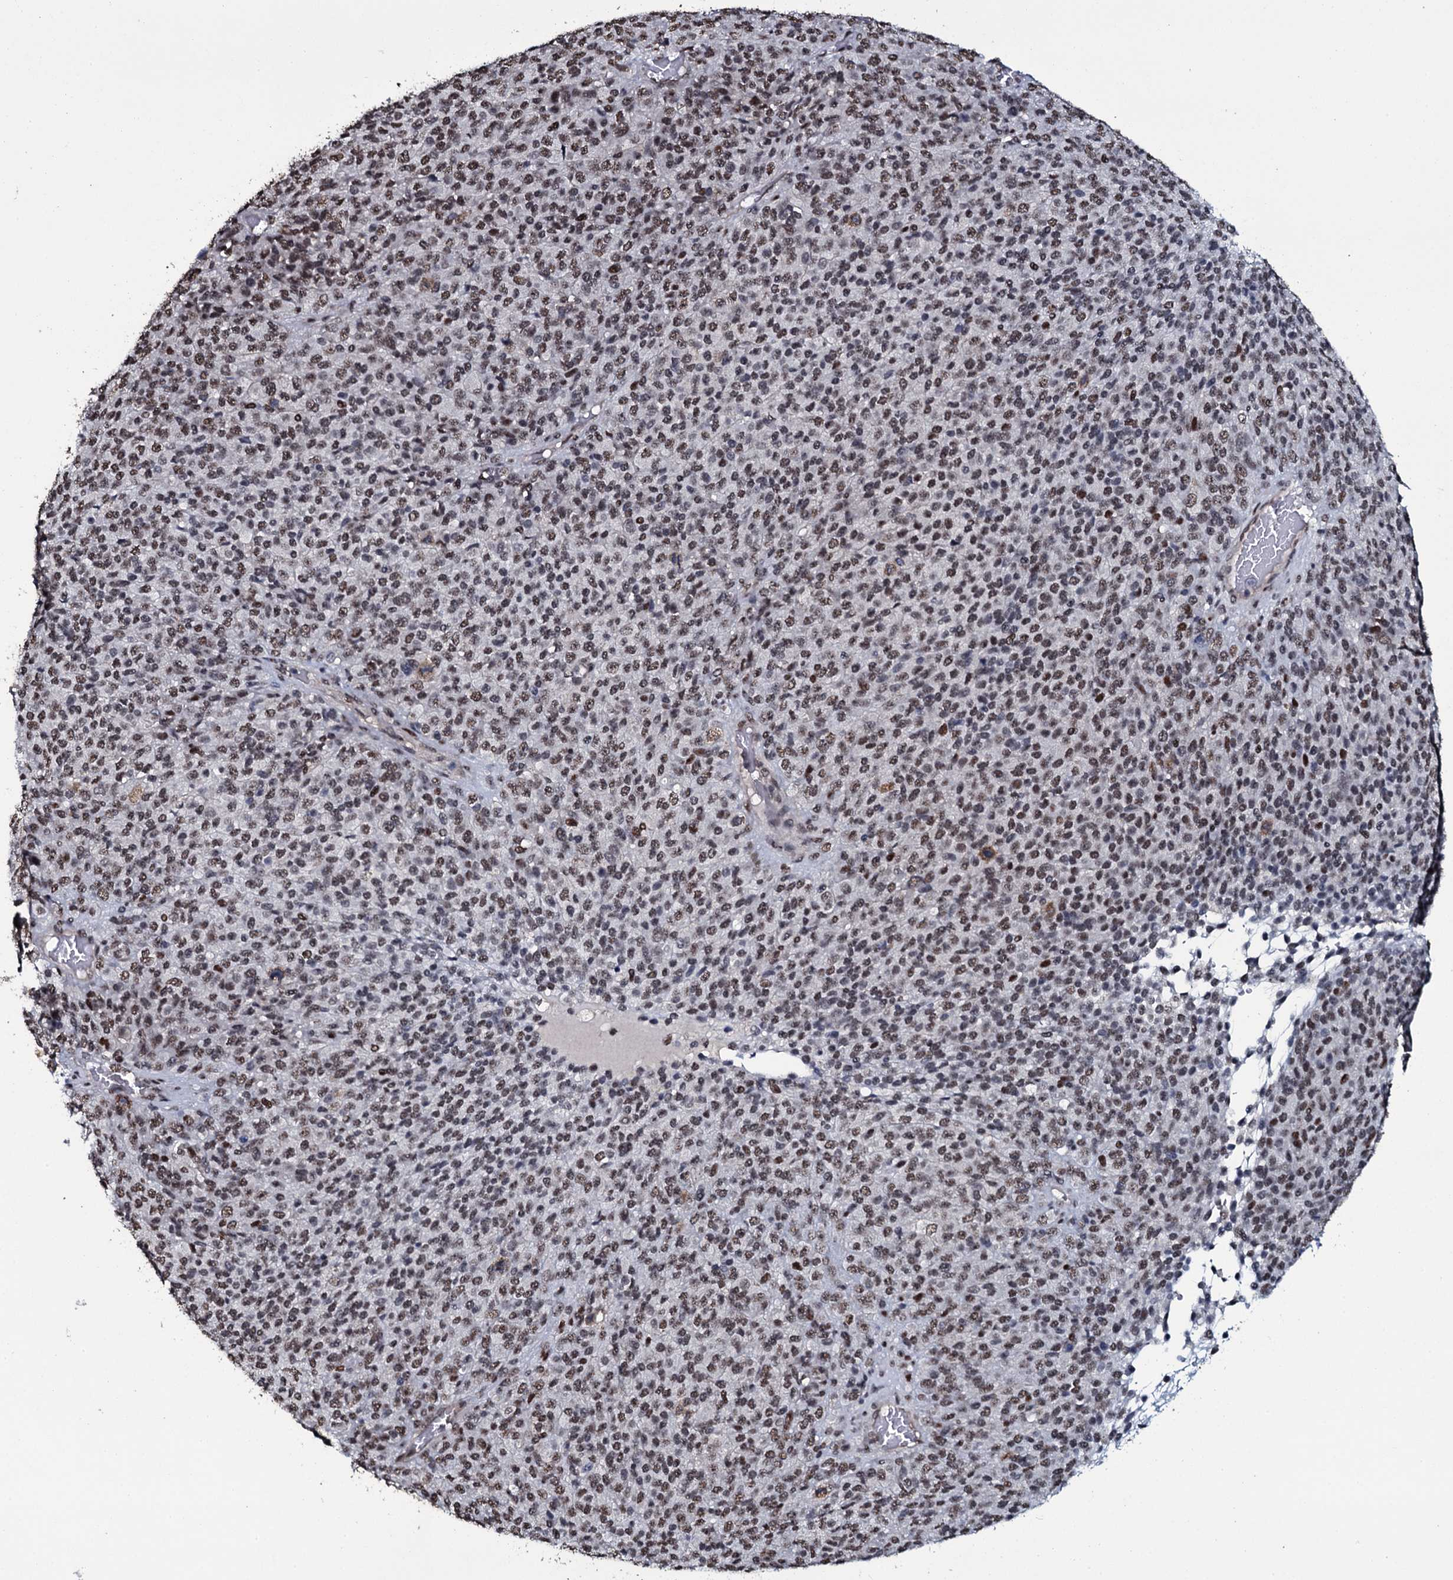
{"staining": {"intensity": "moderate", "quantity": ">75%", "location": "nuclear"}, "tissue": "melanoma", "cell_type": "Tumor cells", "image_type": "cancer", "snomed": [{"axis": "morphology", "description": "Malignant melanoma, Metastatic site"}, {"axis": "topography", "description": "Brain"}], "caption": "About >75% of tumor cells in human melanoma show moderate nuclear protein staining as visualized by brown immunohistochemical staining.", "gene": "SH2D4B", "patient": {"sex": "female", "age": 56}}